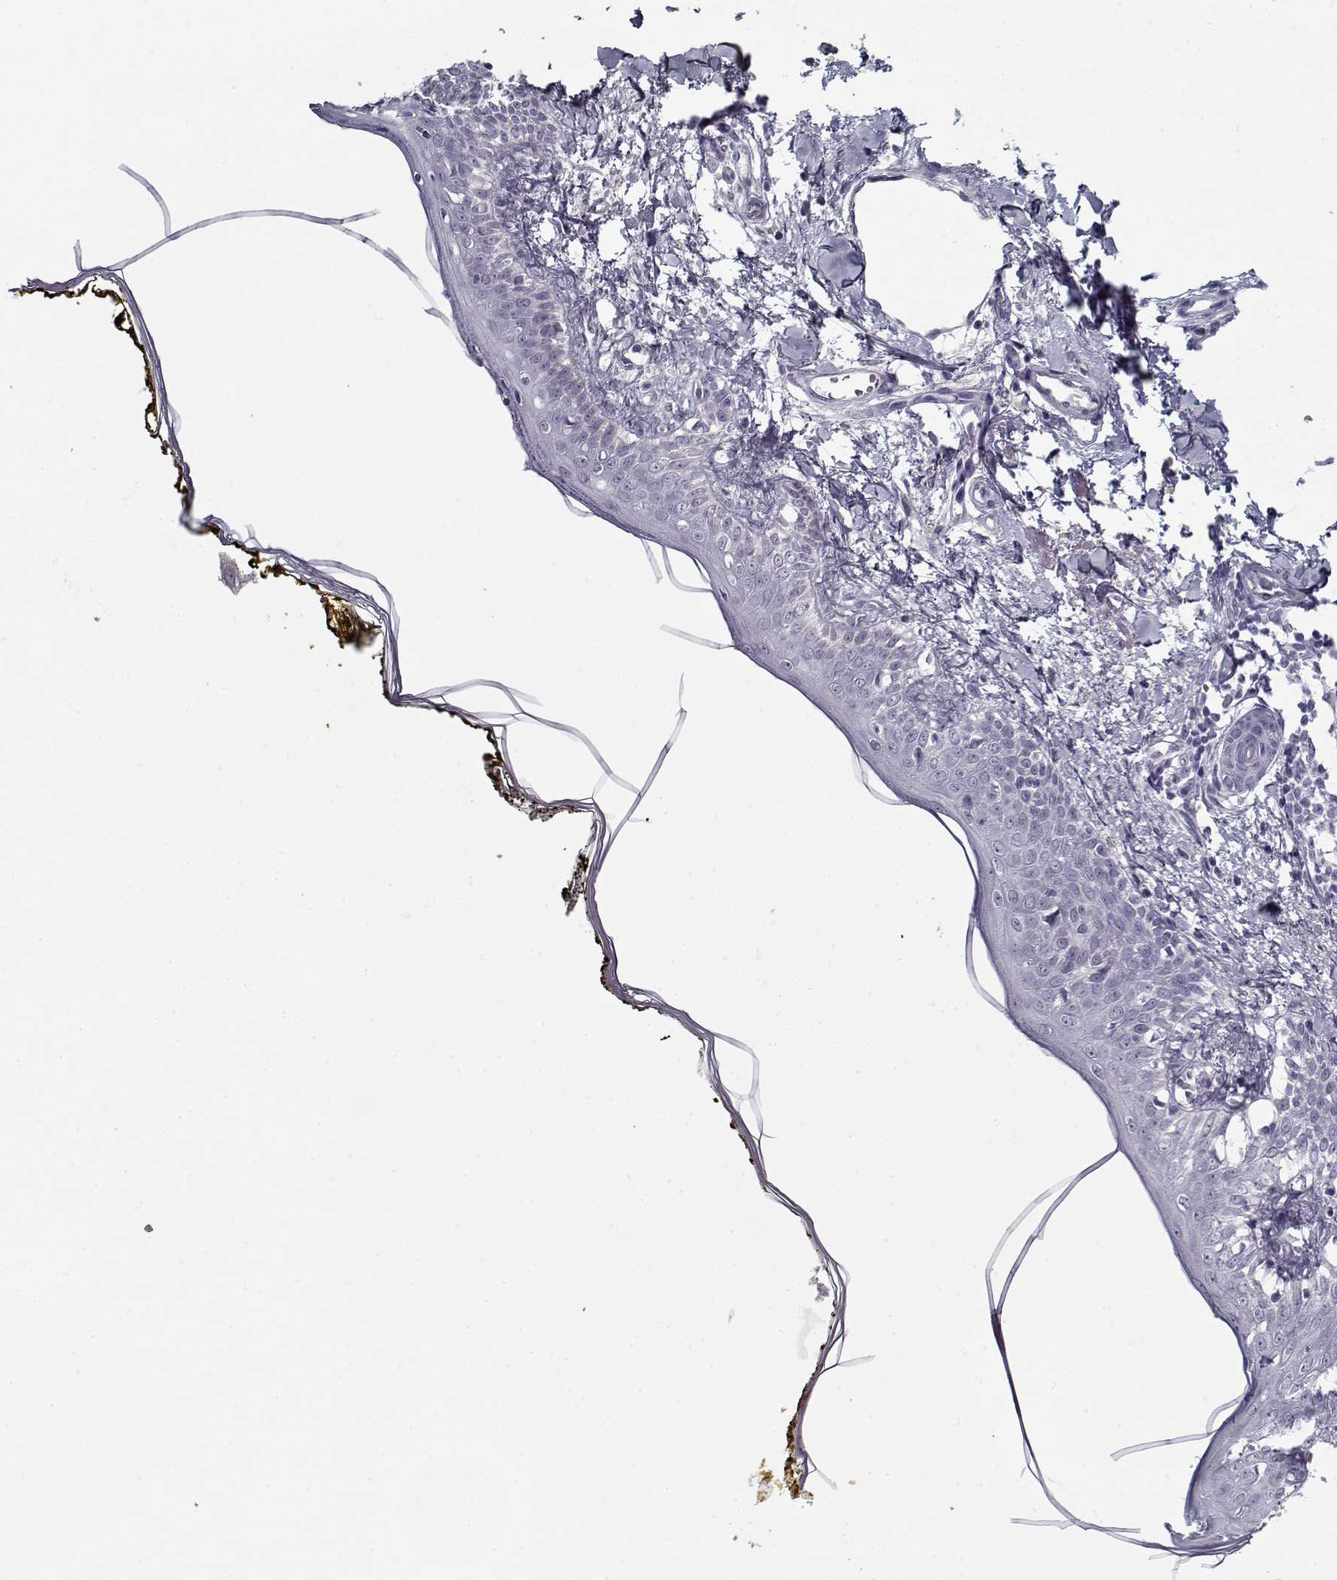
{"staining": {"intensity": "negative", "quantity": "none", "location": "none"}, "tissue": "skin", "cell_type": "Fibroblasts", "image_type": "normal", "snomed": [{"axis": "morphology", "description": "Normal tissue, NOS"}, {"axis": "topography", "description": "Skin"}], "caption": "This photomicrograph is of normal skin stained with IHC to label a protein in brown with the nuclei are counter-stained blue. There is no expression in fibroblasts.", "gene": "RNF32", "patient": {"sex": "male", "age": 76}}